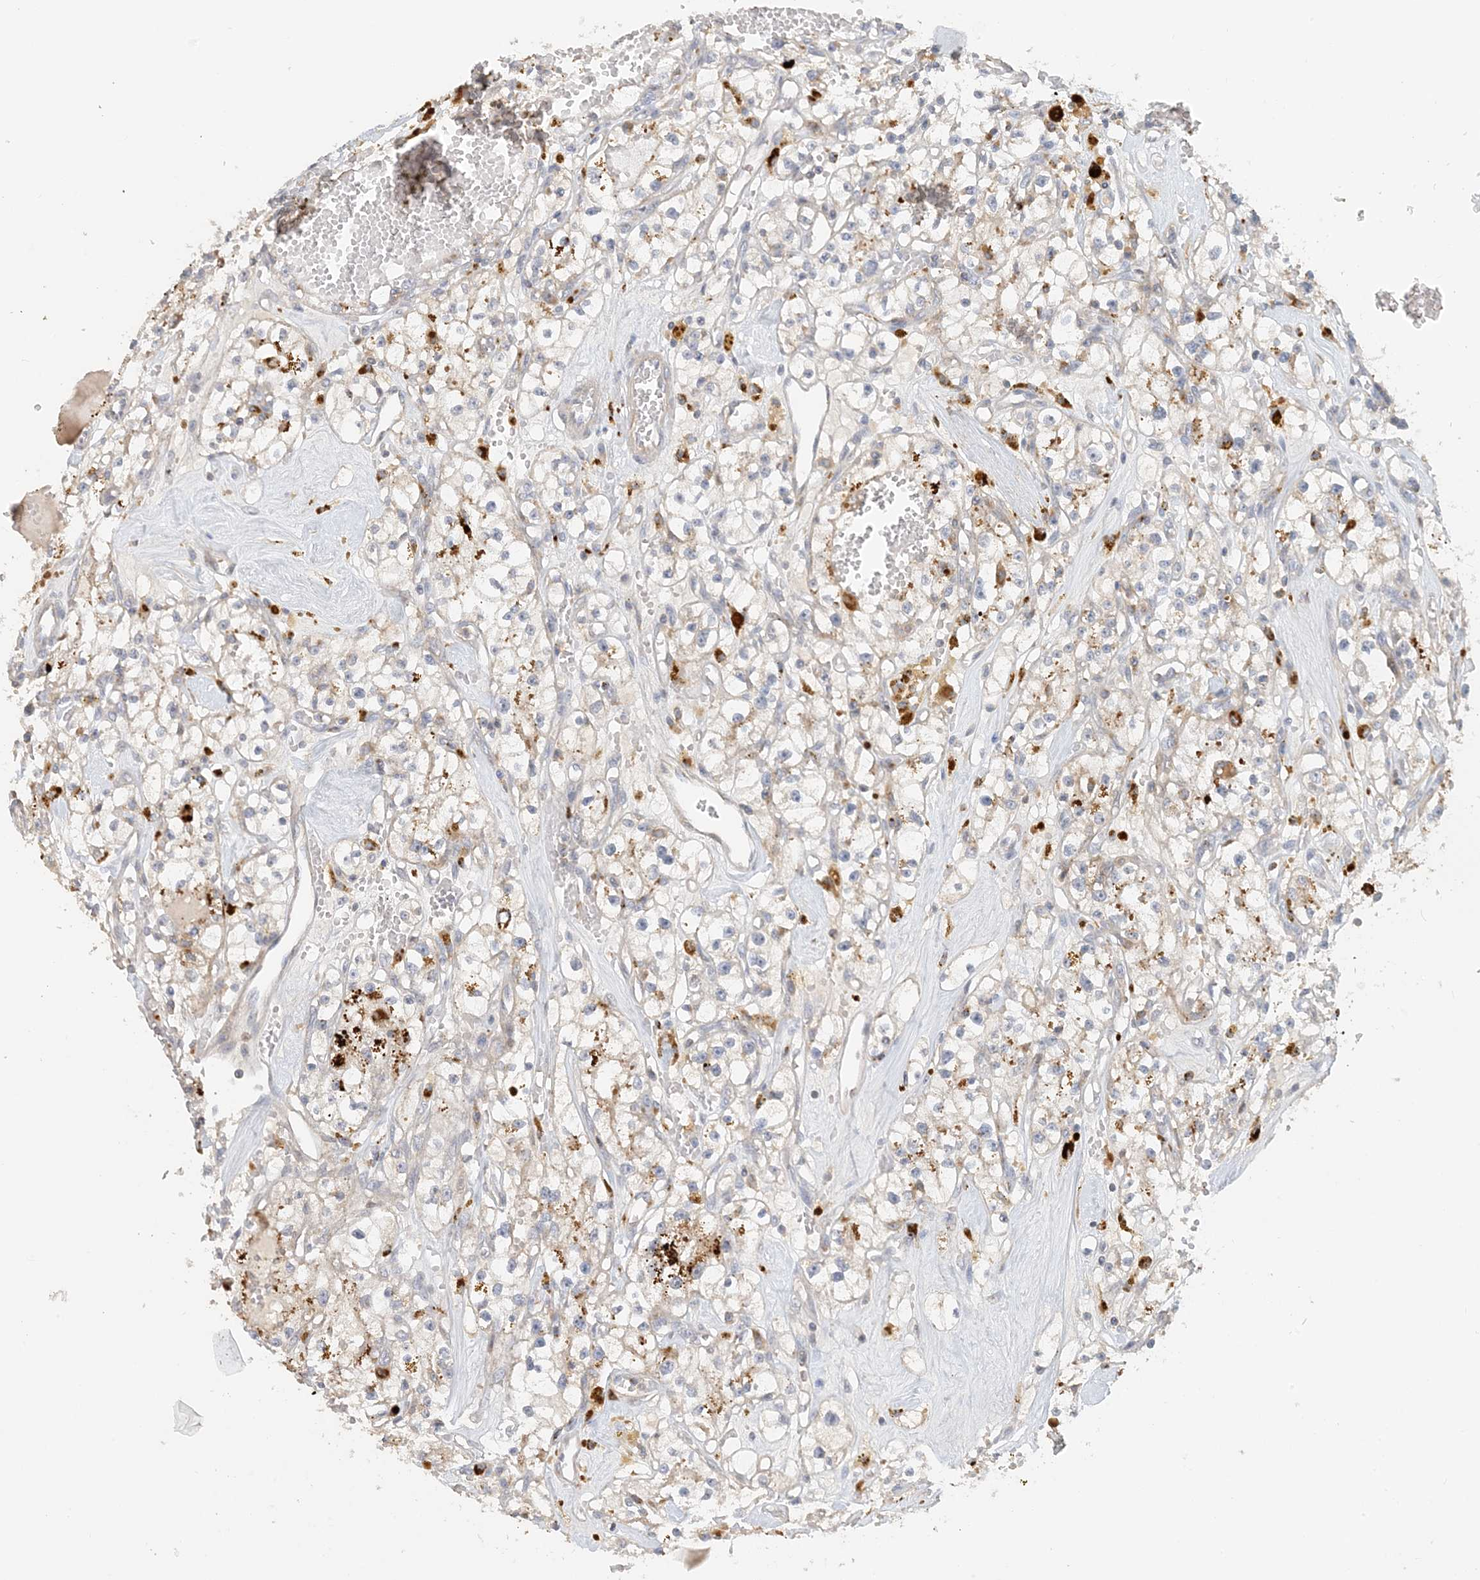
{"staining": {"intensity": "weak", "quantity": "<25%", "location": "cytoplasmic/membranous"}, "tissue": "renal cancer", "cell_type": "Tumor cells", "image_type": "cancer", "snomed": [{"axis": "morphology", "description": "Adenocarcinoma, NOS"}, {"axis": "topography", "description": "Kidney"}], "caption": "This is an immunohistochemistry (IHC) histopathology image of human adenocarcinoma (renal). There is no positivity in tumor cells.", "gene": "SPPL2A", "patient": {"sex": "male", "age": 56}}